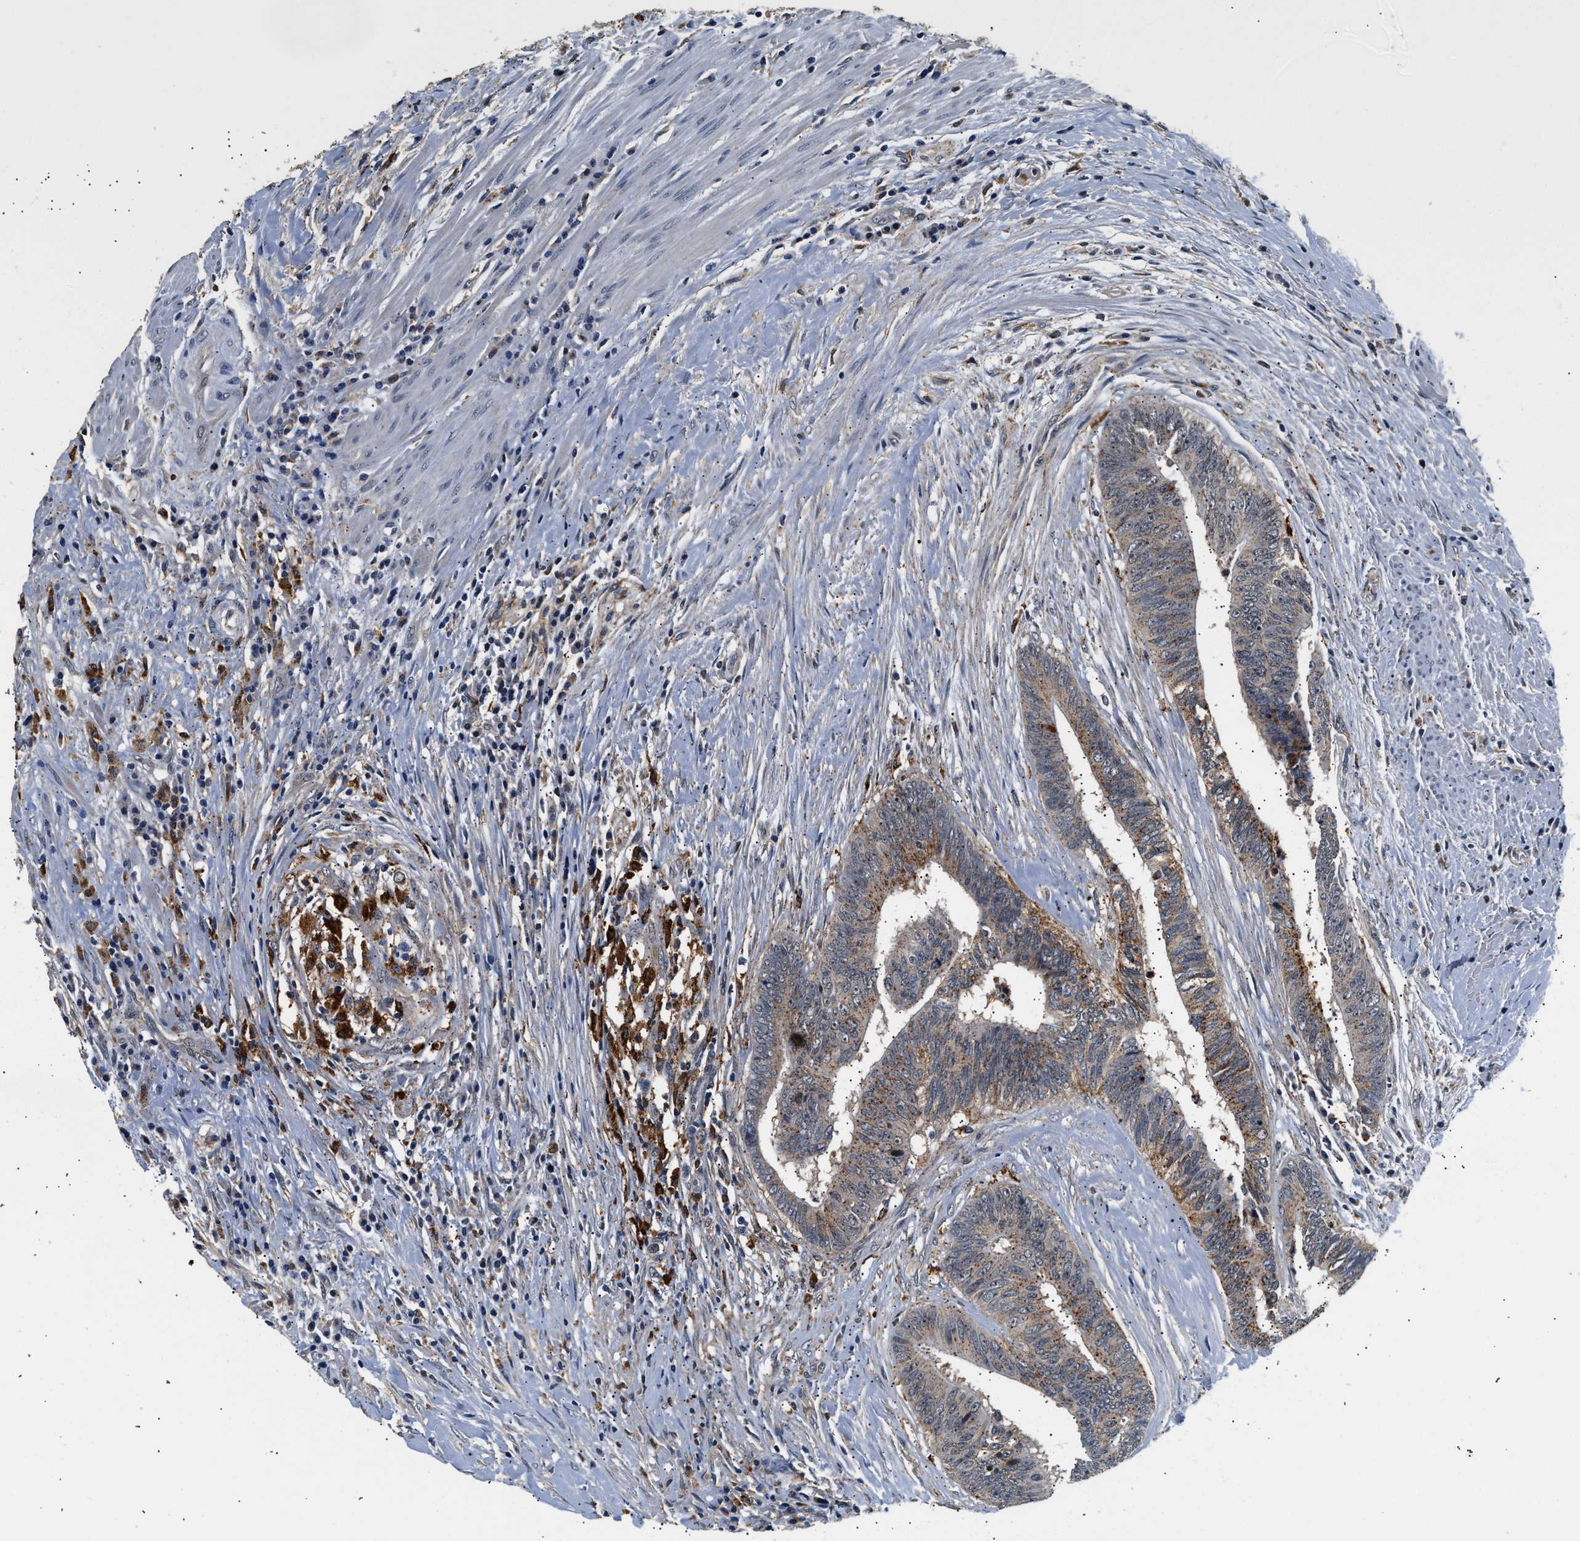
{"staining": {"intensity": "moderate", "quantity": "<25%", "location": "cytoplasmic/membranous"}, "tissue": "colorectal cancer", "cell_type": "Tumor cells", "image_type": "cancer", "snomed": [{"axis": "morphology", "description": "Adenocarcinoma, NOS"}, {"axis": "topography", "description": "Rectum"}], "caption": "Moderate cytoplasmic/membranous positivity is present in about <25% of tumor cells in colorectal cancer.", "gene": "SMU1", "patient": {"sex": "male", "age": 72}}